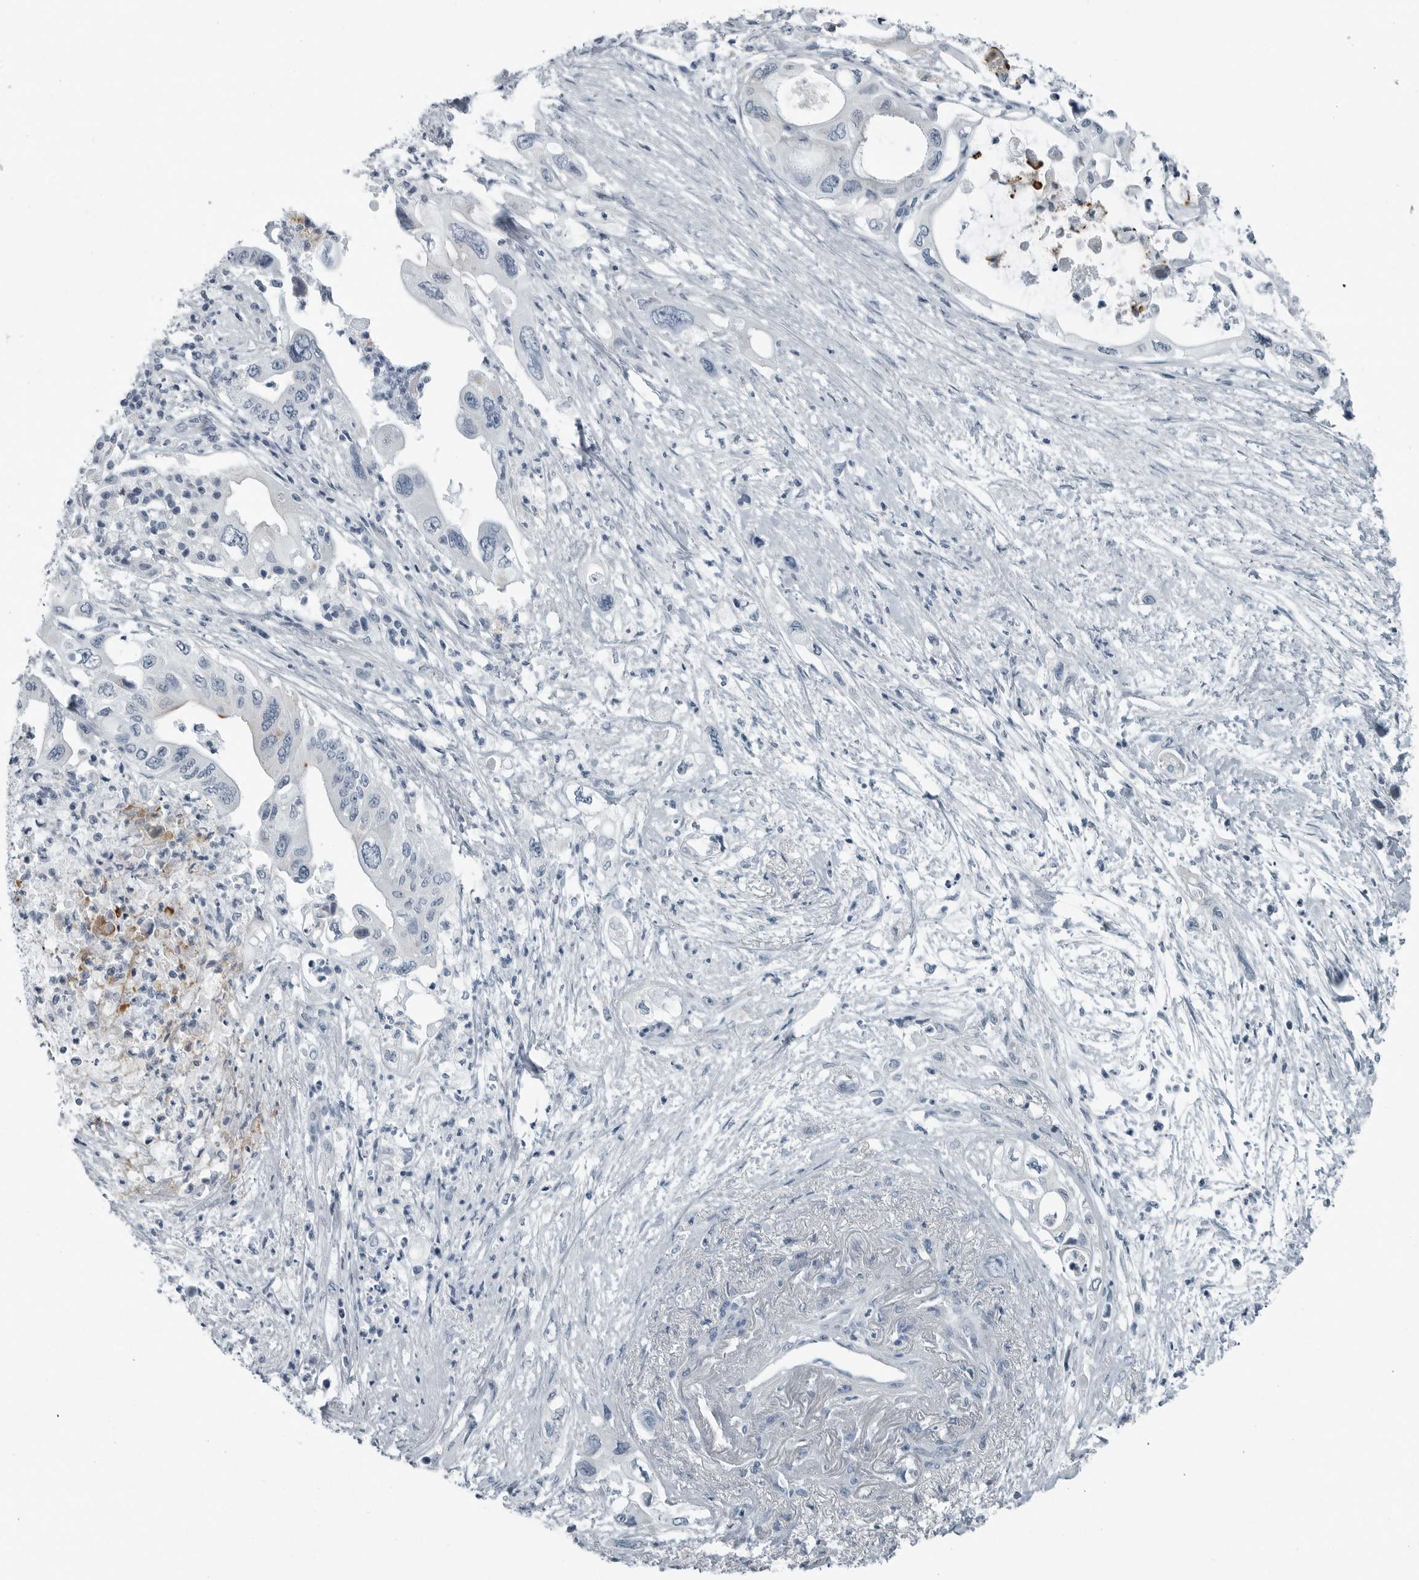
{"staining": {"intensity": "negative", "quantity": "none", "location": "none"}, "tissue": "pancreatic cancer", "cell_type": "Tumor cells", "image_type": "cancer", "snomed": [{"axis": "morphology", "description": "Adenocarcinoma, NOS"}, {"axis": "topography", "description": "Pancreas"}], "caption": "An immunohistochemistry (IHC) image of pancreatic cancer (adenocarcinoma) is shown. There is no staining in tumor cells of pancreatic cancer (adenocarcinoma).", "gene": "ZPBP2", "patient": {"sex": "male", "age": 66}}